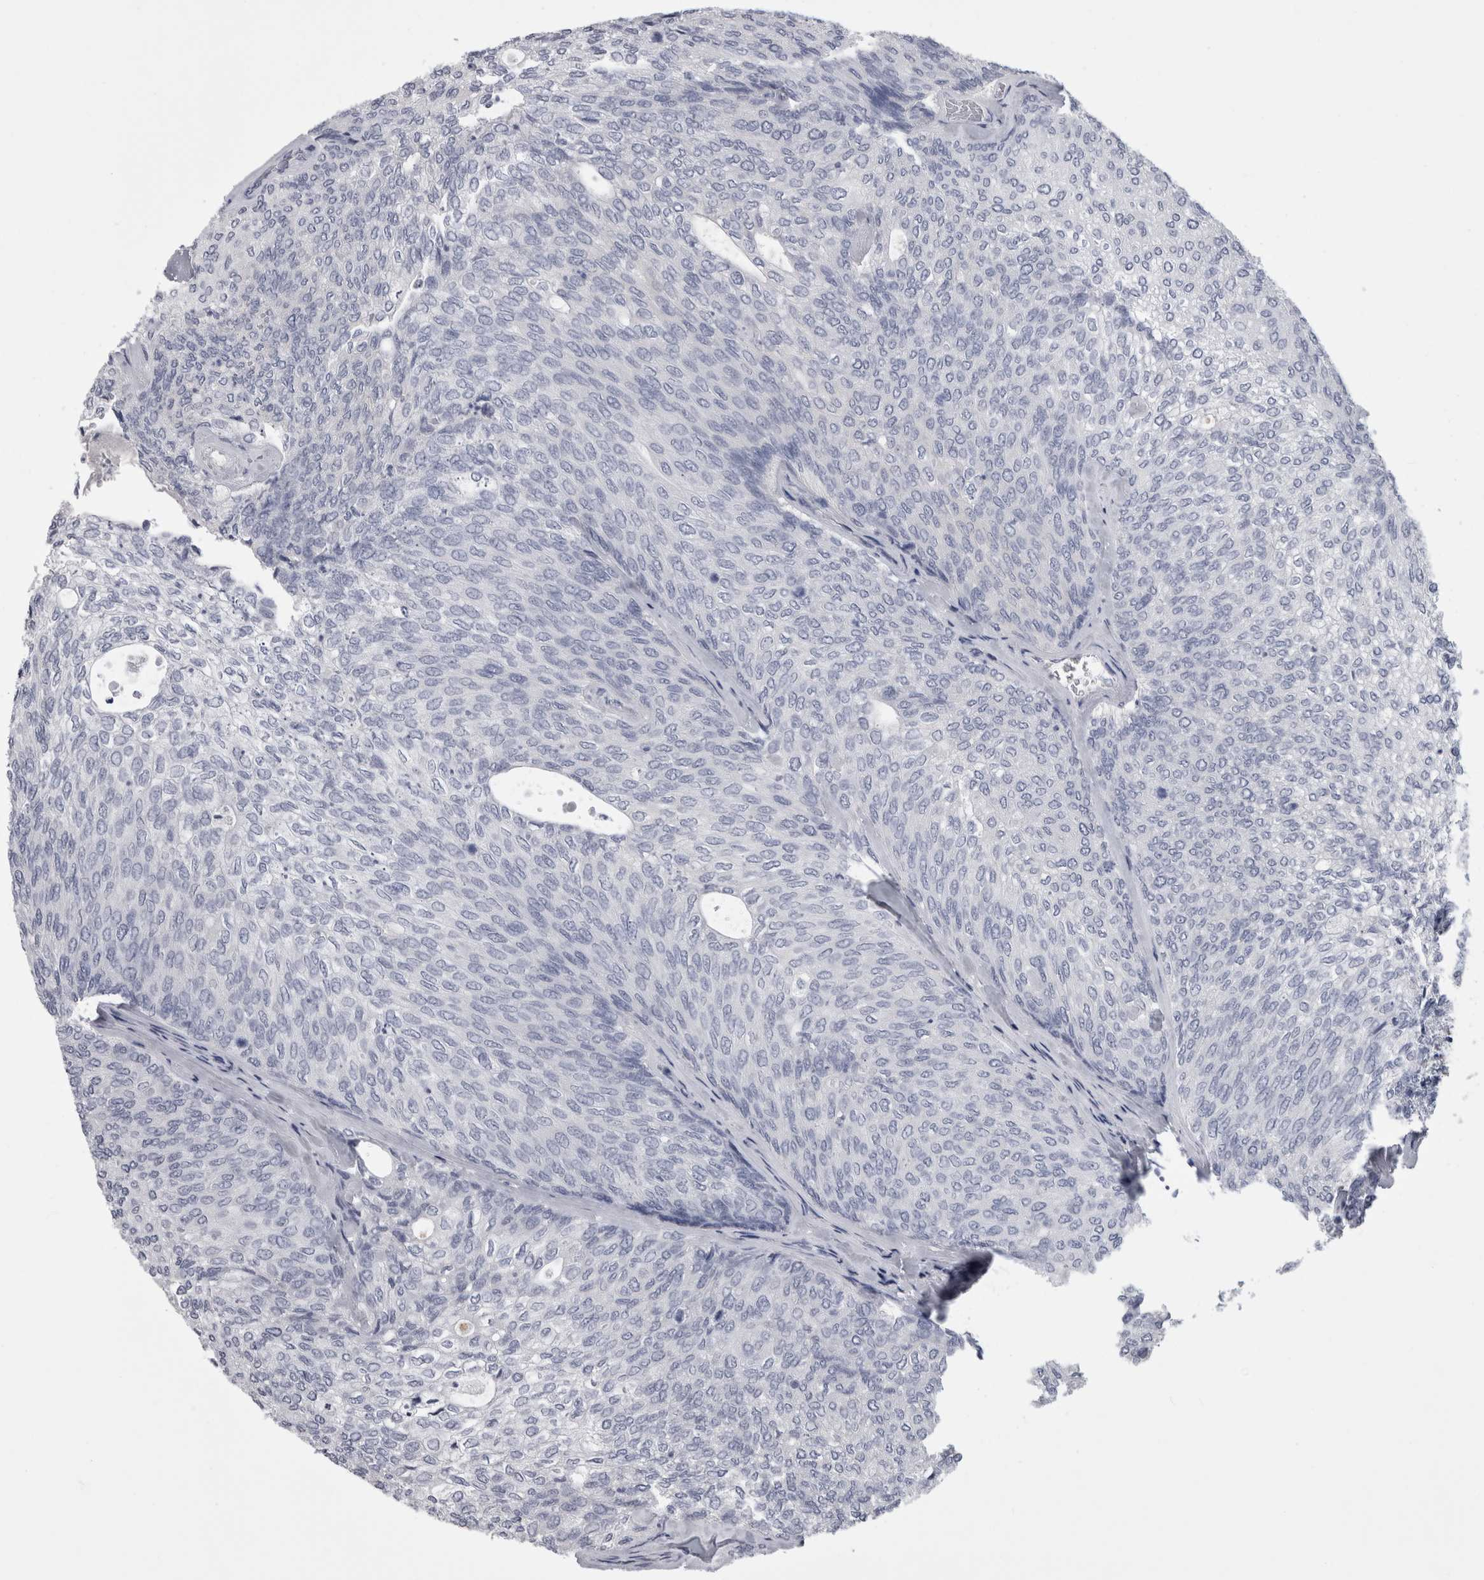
{"staining": {"intensity": "negative", "quantity": "none", "location": "none"}, "tissue": "urothelial cancer", "cell_type": "Tumor cells", "image_type": "cancer", "snomed": [{"axis": "morphology", "description": "Urothelial carcinoma, Low grade"}, {"axis": "topography", "description": "Urinary bladder"}], "caption": "Tumor cells show no significant staining in urothelial cancer. The staining was performed using DAB (3,3'-diaminobenzidine) to visualize the protein expression in brown, while the nuclei were stained in blue with hematoxylin (Magnification: 20x).", "gene": "AFMID", "patient": {"sex": "female", "age": 79}}